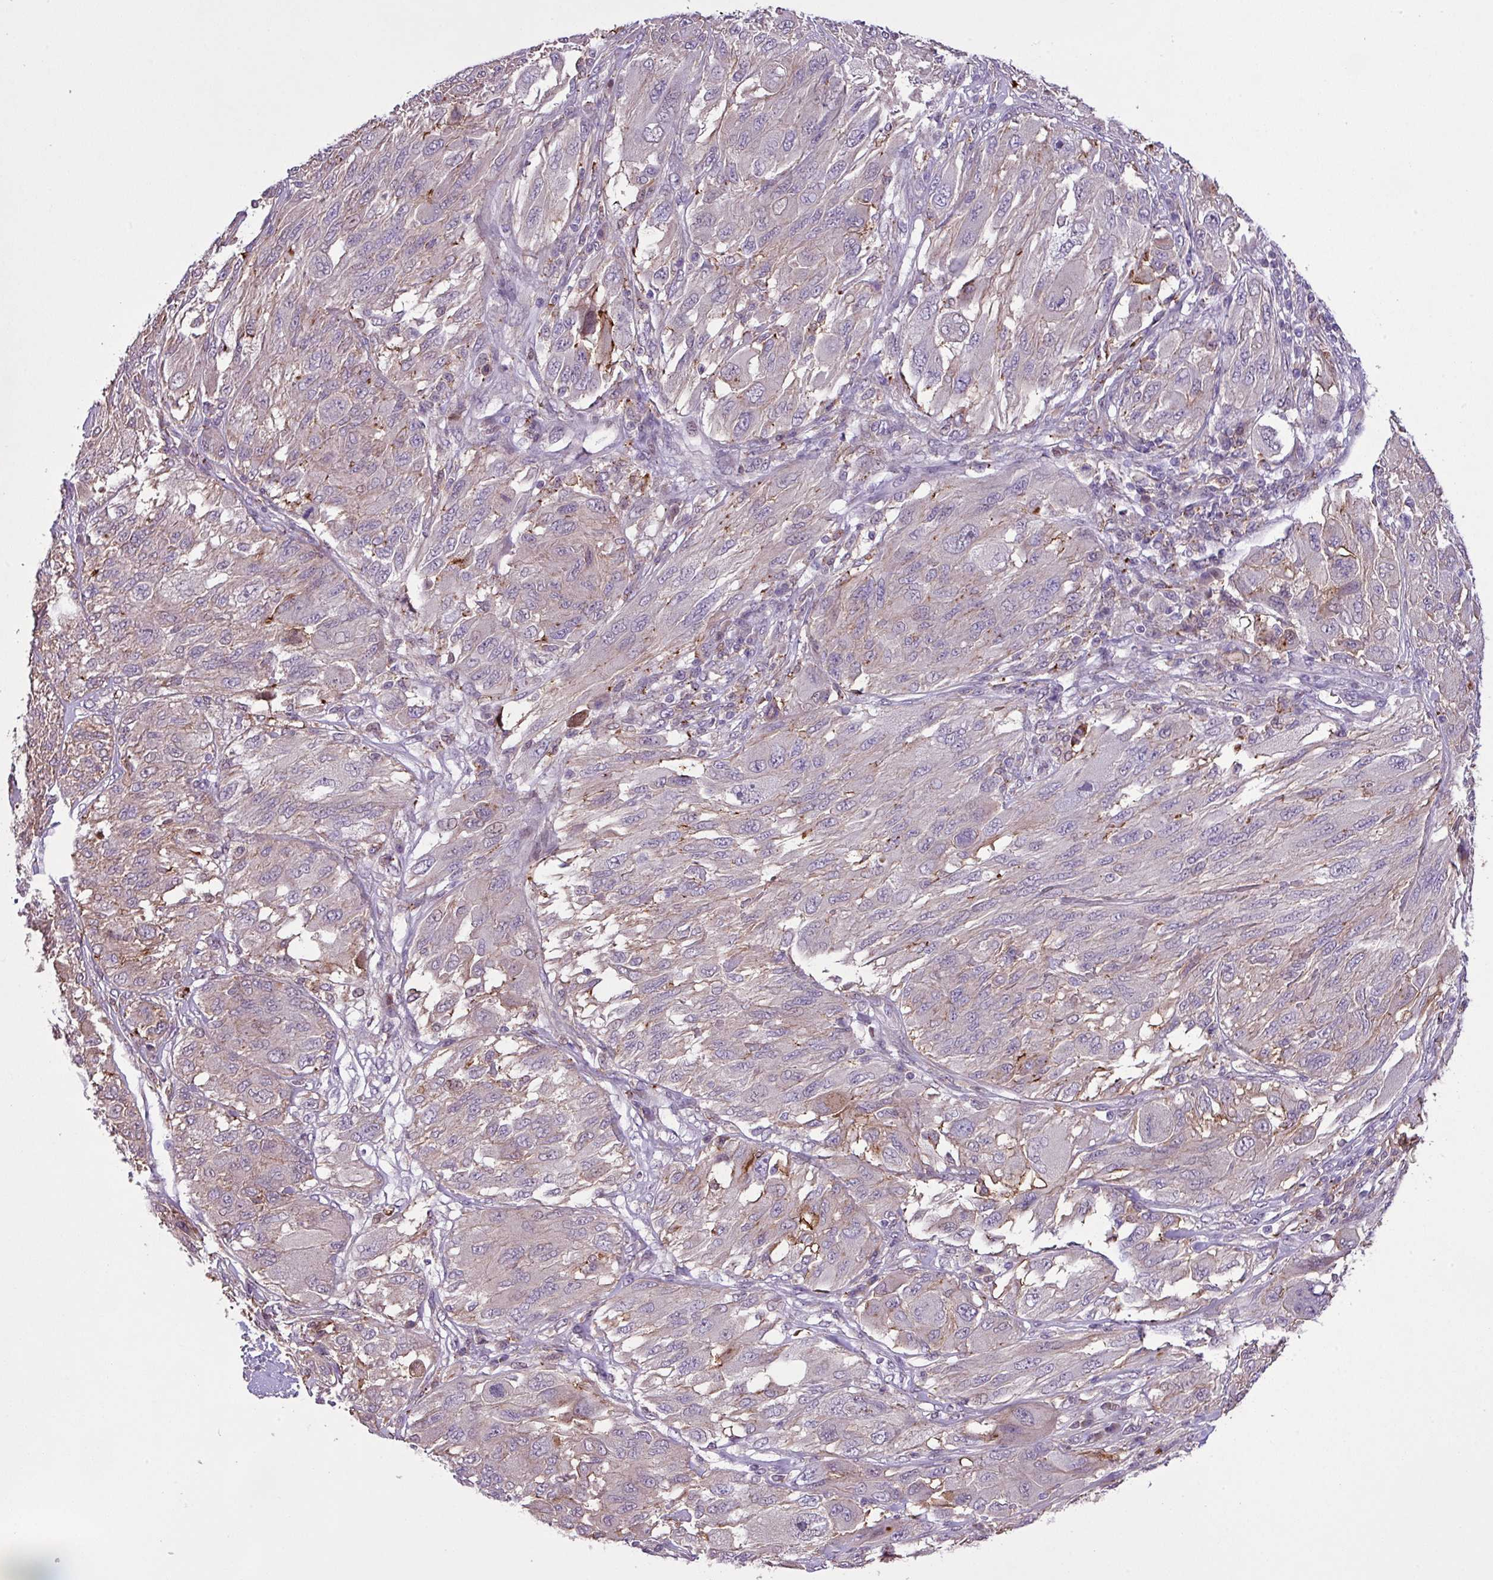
{"staining": {"intensity": "negative", "quantity": "none", "location": "none"}, "tissue": "melanoma", "cell_type": "Tumor cells", "image_type": "cancer", "snomed": [{"axis": "morphology", "description": "Malignant melanoma, NOS"}, {"axis": "topography", "description": "Skin"}], "caption": "Tumor cells show no significant staining in melanoma.", "gene": "RPP25L", "patient": {"sex": "female", "age": 91}}